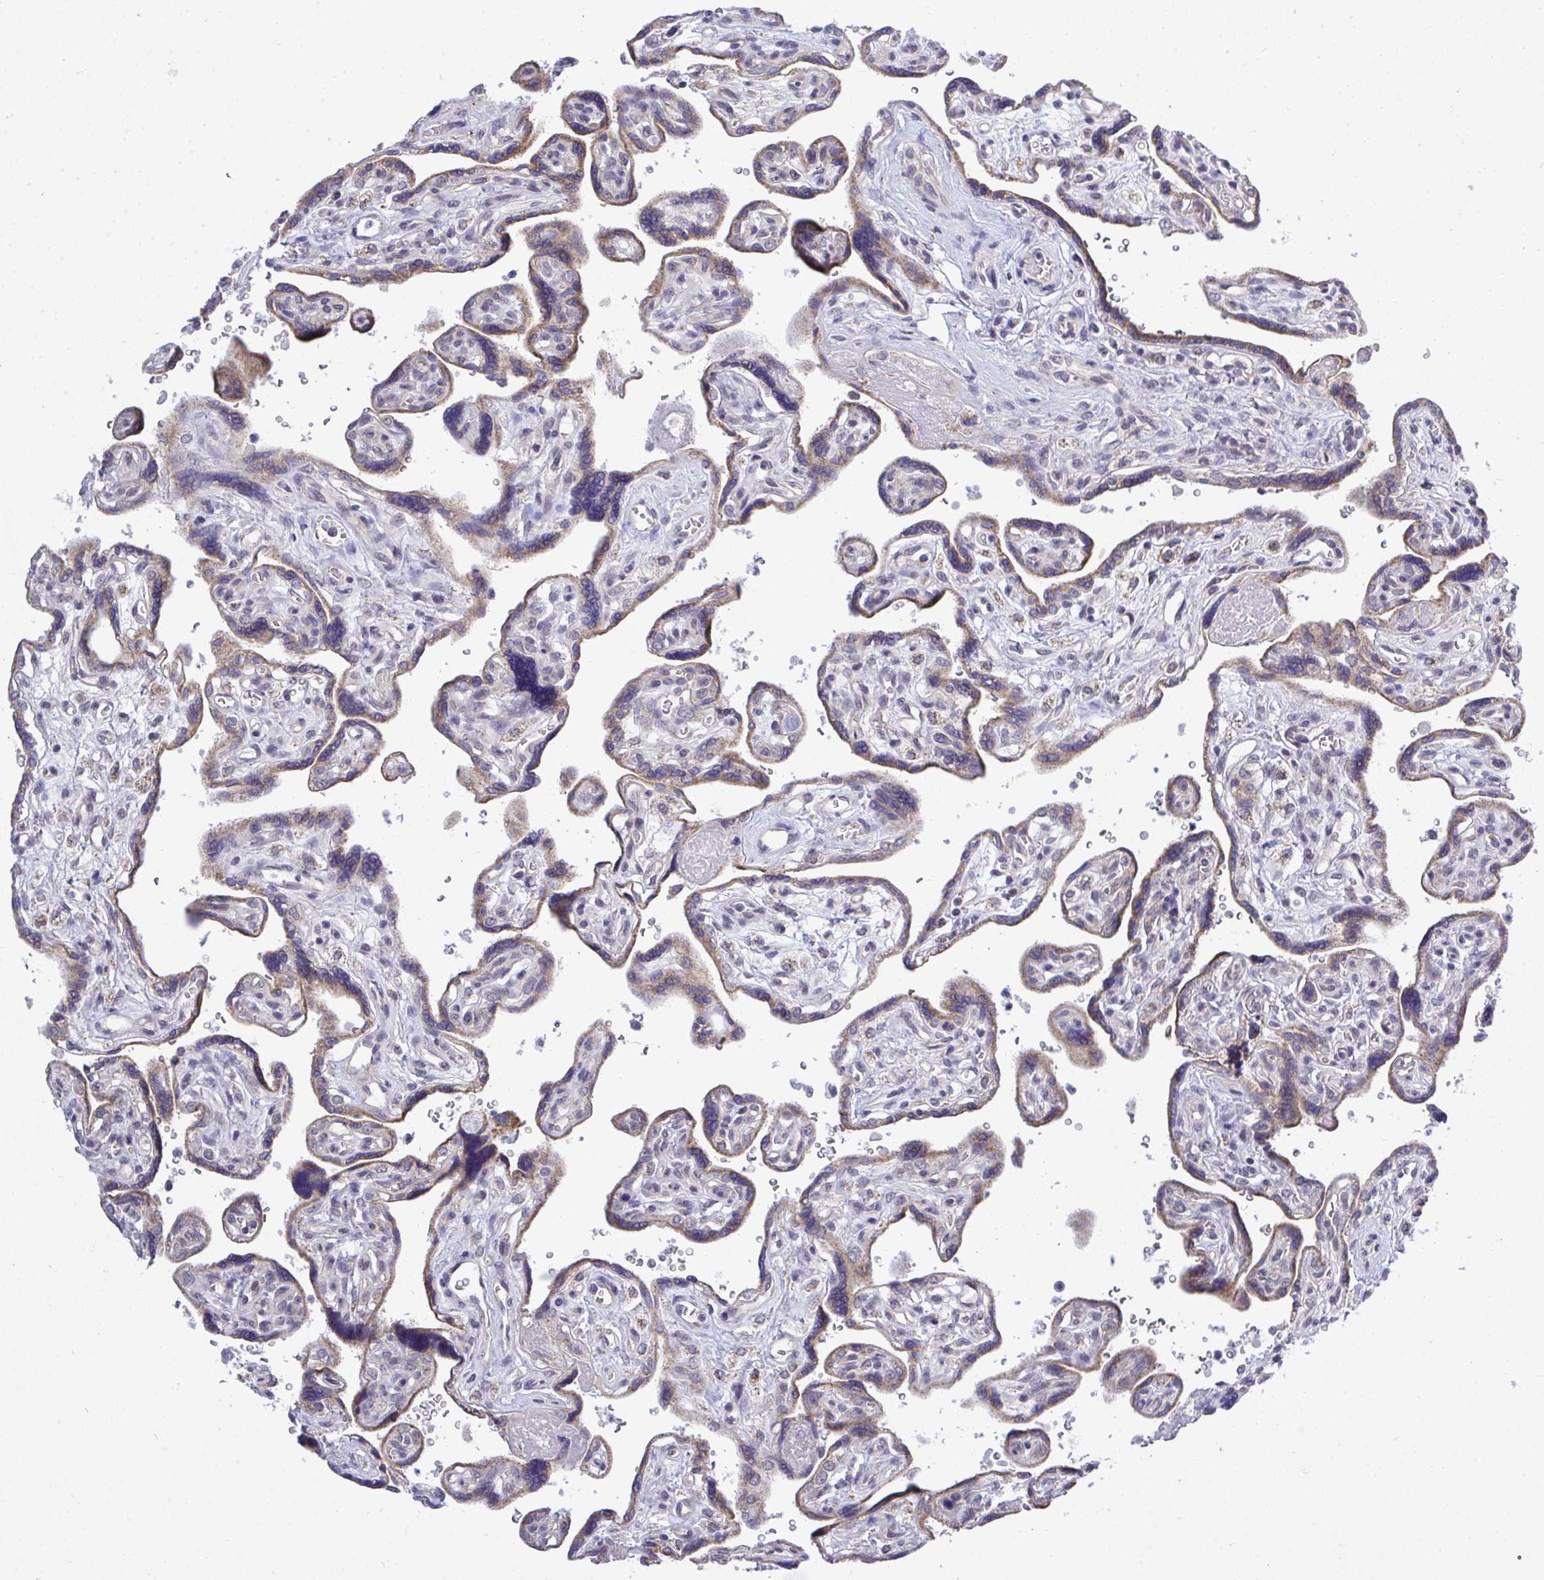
{"staining": {"intensity": "weak", "quantity": ">75%", "location": "cytoplasmic/membranous"}, "tissue": "placenta", "cell_type": "Decidual cells", "image_type": "normal", "snomed": [{"axis": "morphology", "description": "Normal tissue, NOS"}, {"axis": "topography", "description": "Placenta"}], "caption": "The histopathology image displays immunohistochemical staining of benign placenta. There is weak cytoplasmic/membranous expression is seen in about >75% of decidual cells. (brown staining indicates protein expression, while blue staining denotes nuclei).", "gene": "XAF1", "patient": {"sex": "female", "age": 39}}